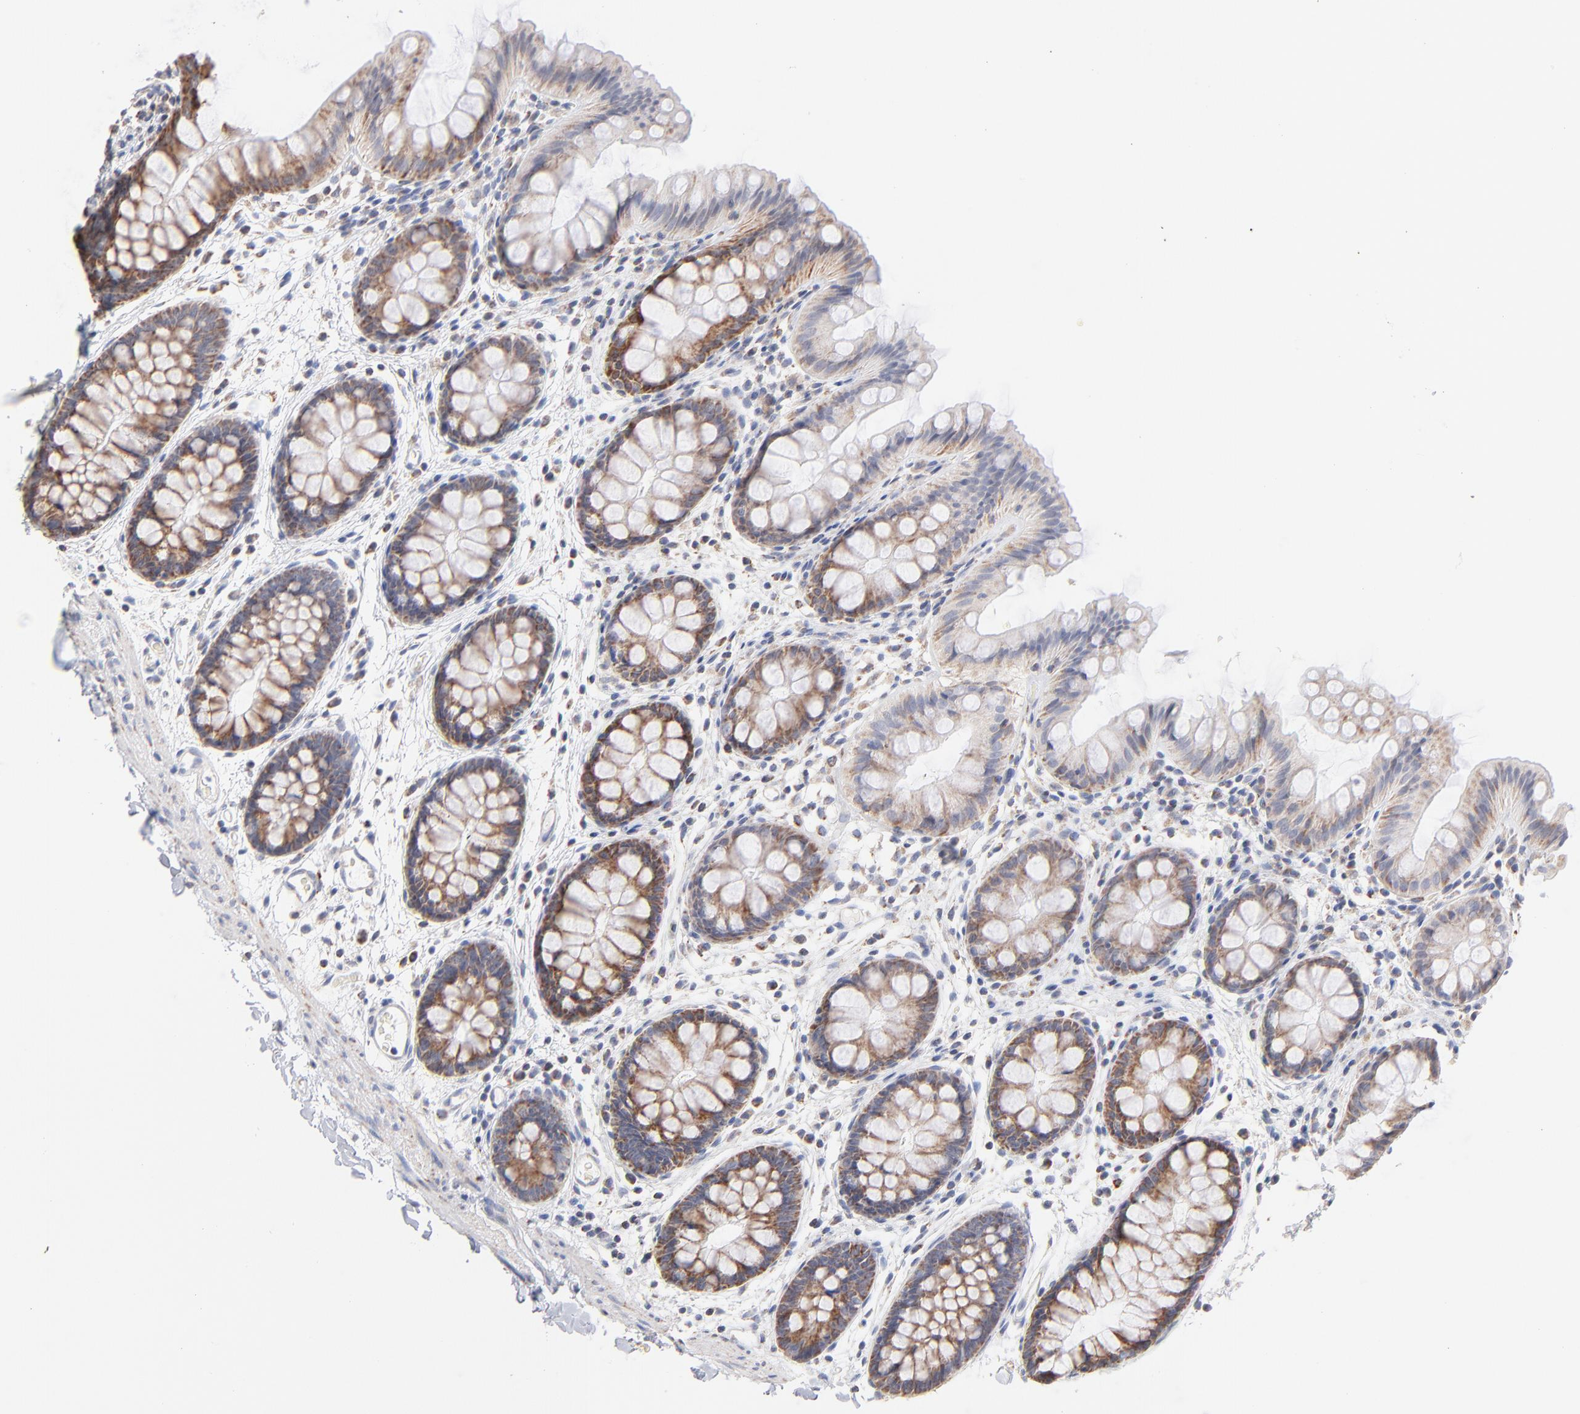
{"staining": {"intensity": "negative", "quantity": "none", "location": "none"}, "tissue": "colon", "cell_type": "Endothelial cells", "image_type": "normal", "snomed": [{"axis": "morphology", "description": "Normal tissue, NOS"}, {"axis": "topography", "description": "Smooth muscle"}, {"axis": "topography", "description": "Colon"}], "caption": "Human colon stained for a protein using immunohistochemistry (IHC) shows no expression in endothelial cells.", "gene": "MRPL58", "patient": {"sex": "male", "age": 67}}